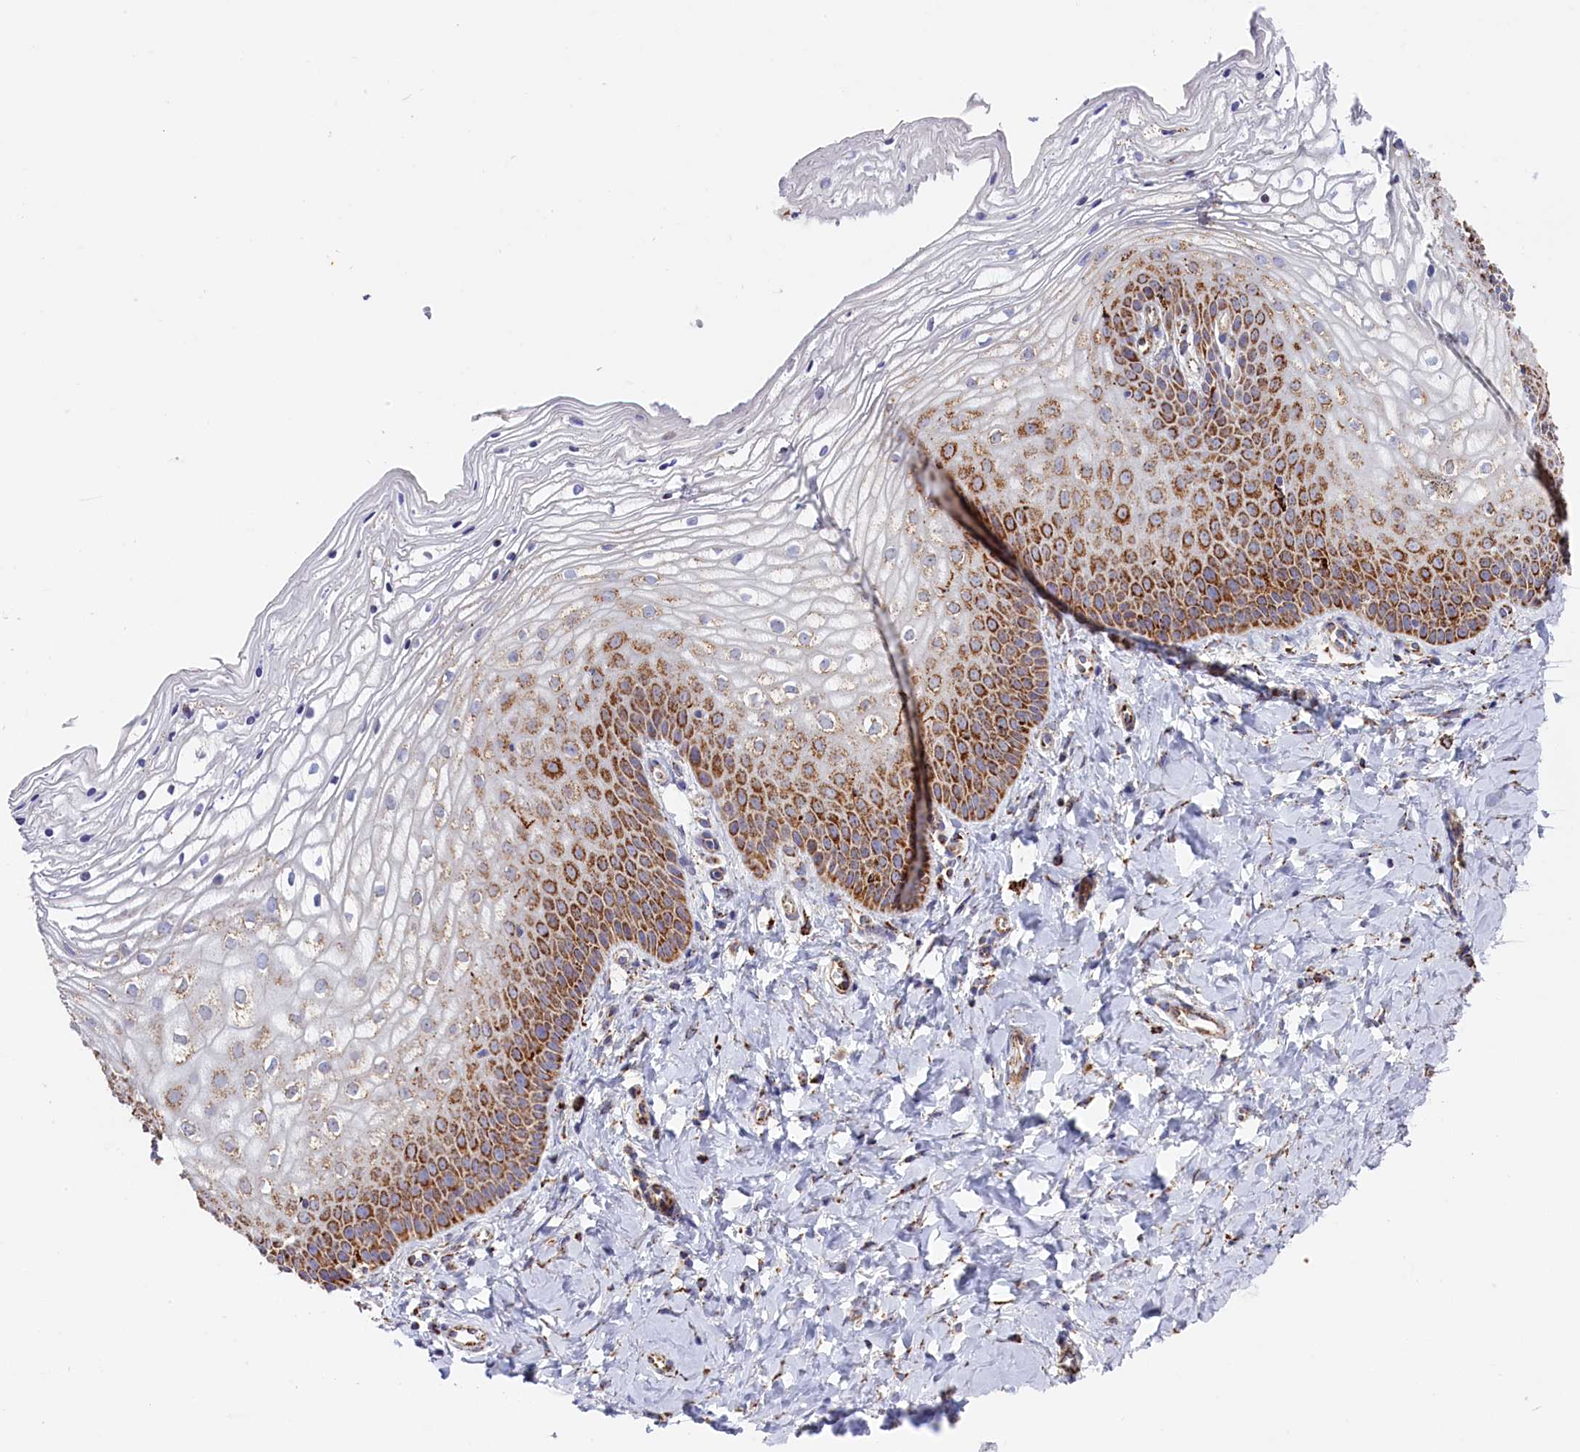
{"staining": {"intensity": "strong", "quantity": "25%-75%", "location": "cytoplasmic/membranous"}, "tissue": "vagina", "cell_type": "Squamous epithelial cells", "image_type": "normal", "snomed": [{"axis": "morphology", "description": "Normal tissue, NOS"}, {"axis": "topography", "description": "Vagina"}], "caption": "Immunohistochemical staining of normal human vagina shows 25%-75% levels of strong cytoplasmic/membranous protein positivity in approximately 25%-75% of squamous epithelial cells.", "gene": "AKTIP", "patient": {"sex": "female", "age": 68}}